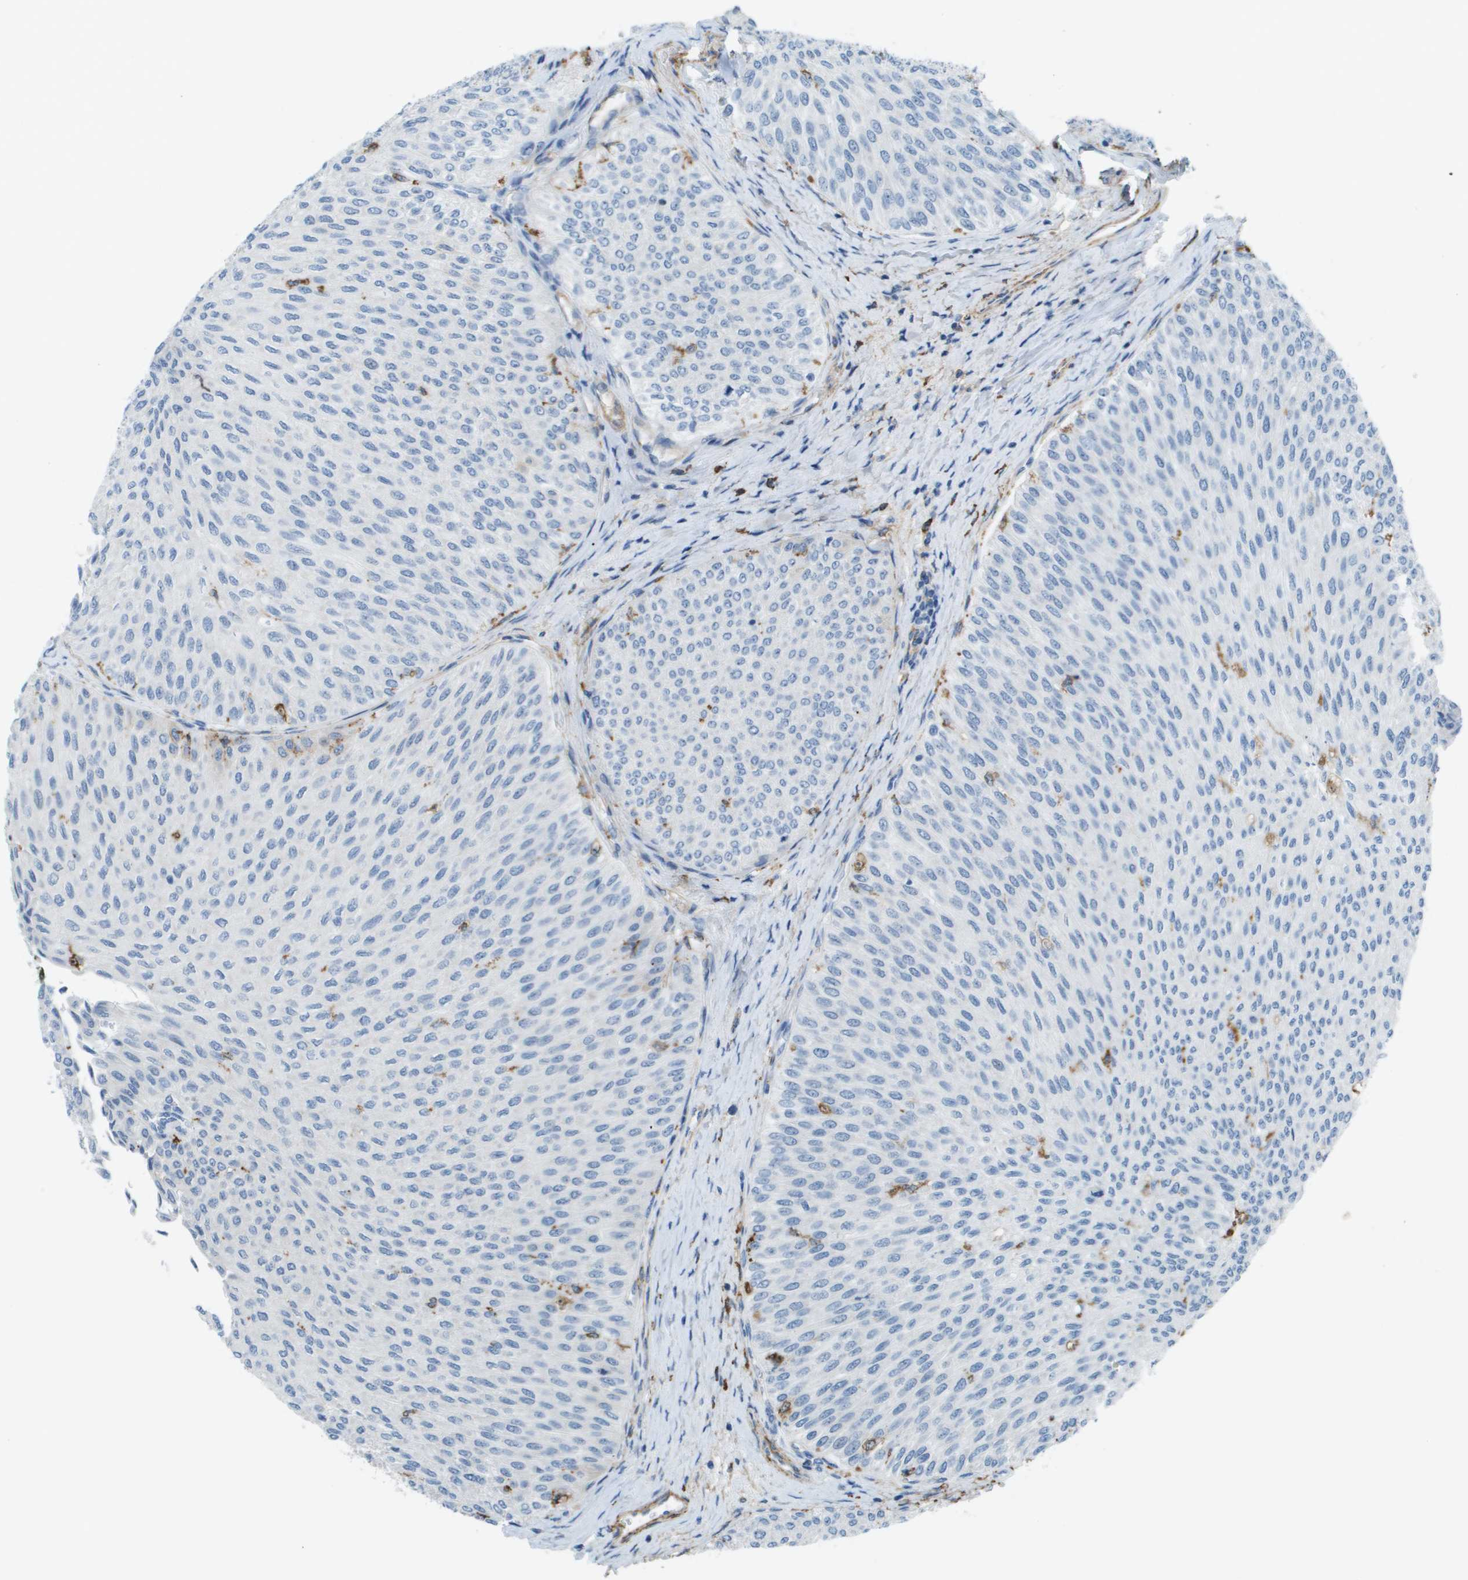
{"staining": {"intensity": "negative", "quantity": "none", "location": "none"}, "tissue": "urothelial cancer", "cell_type": "Tumor cells", "image_type": "cancer", "snomed": [{"axis": "morphology", "description": "Urothelial carcinoma, Low grade"}, {"axis": "topography", "description": "Urinary bladder"}], "caption": "Urothelial carcinoma (low-grade) was stained to show a protein in brown. There is no significant positivity in tumor cells.", "gene": "ZBTB43", "patient": {"sex": "male", "age": 78}}